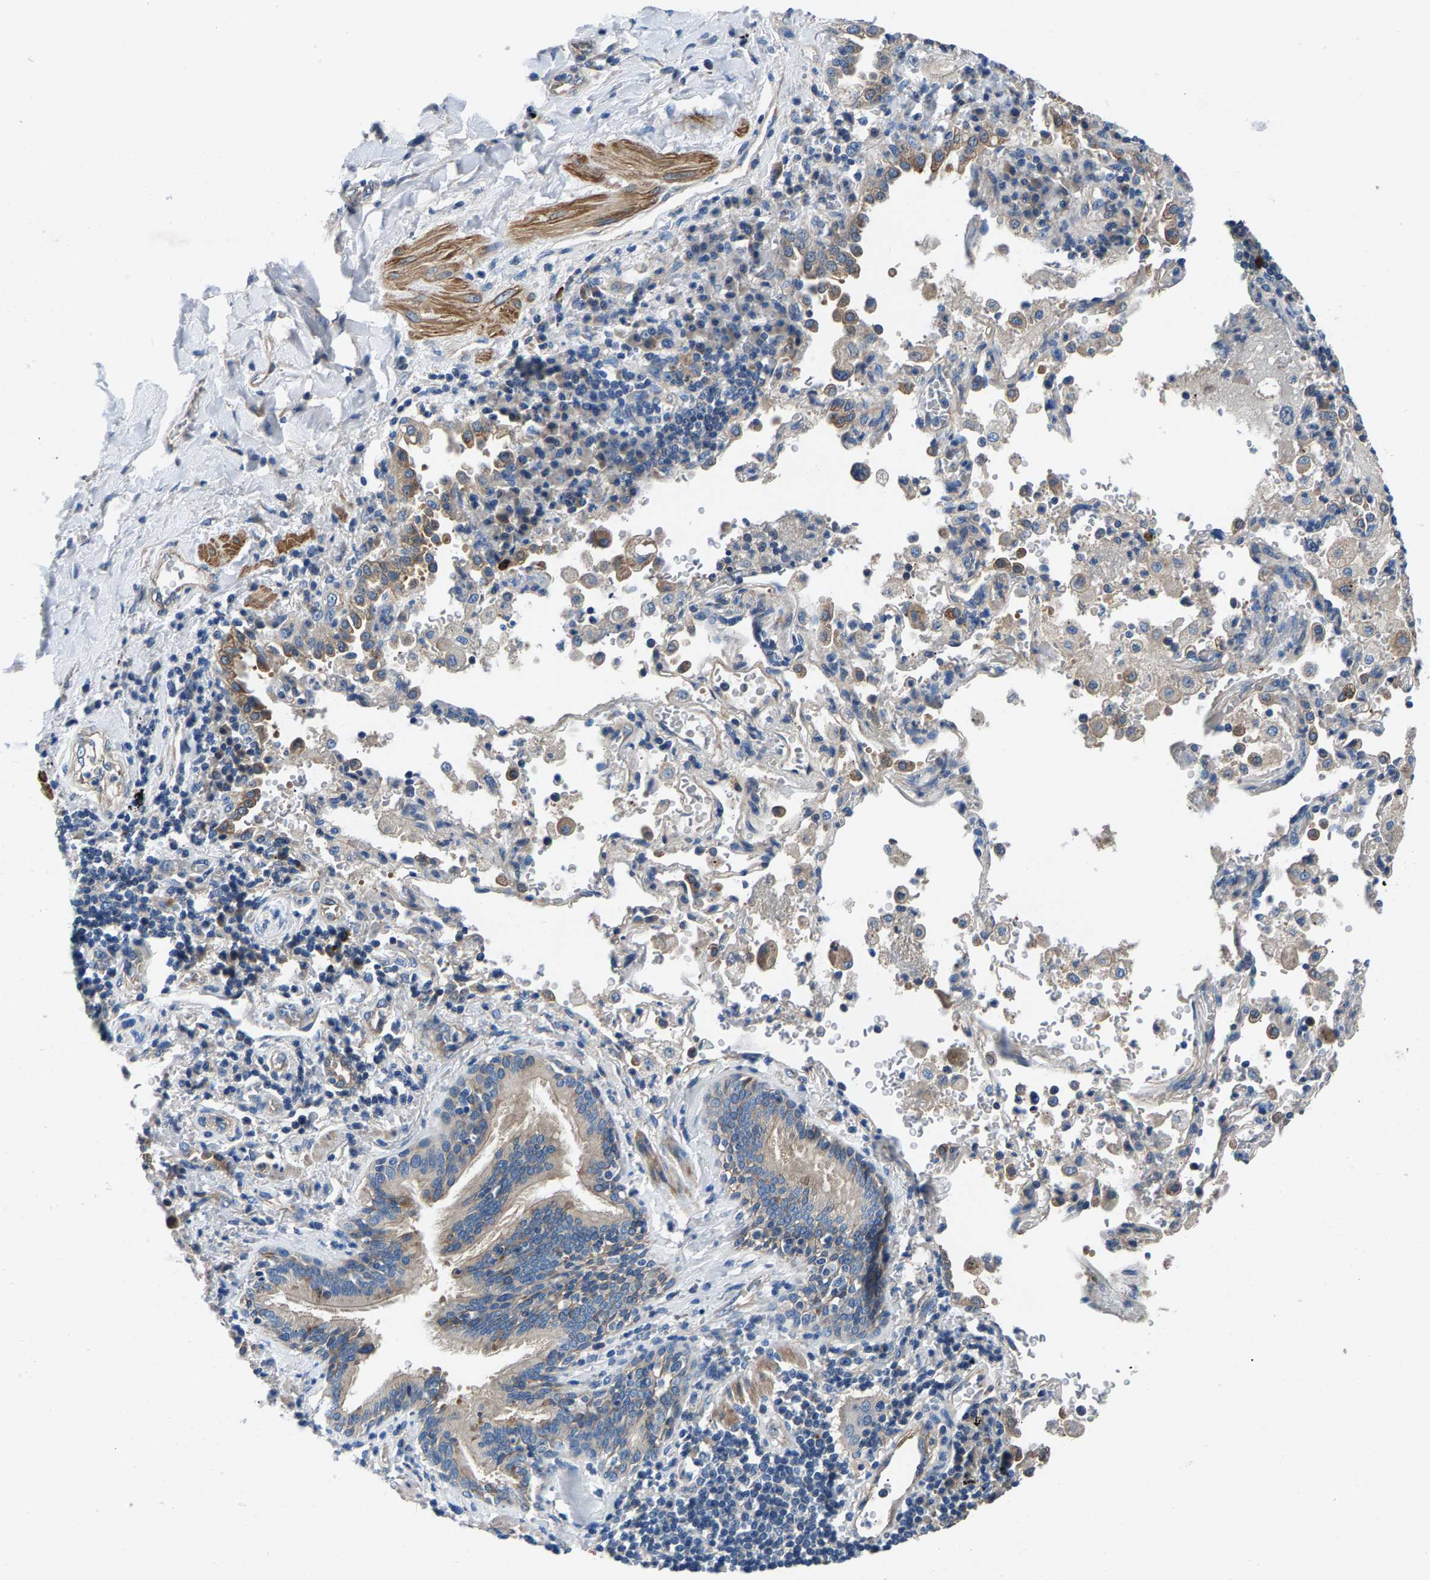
{"staining": {"intensity": "weak", "quantity": ">75%", "location": "cytoplasmic/membranous"}, "tissue": "lung cancer", "cell_type": "Tumor cells", "image_type": "cancer", "snomed": [{"axis": "morphology", "description": "Adenocarcinoma, NOS"}, {"axis": "topography", "description": "Lung"}], "caption": "Adenocarcinoma (lung) was stained to show a protein in brown. There is low levels of weak cytoplasmic/membranous positivity in about >75% of tumor cells.", "gene": "CDRT4", "patient": {"sex": "male", "age": 64}}